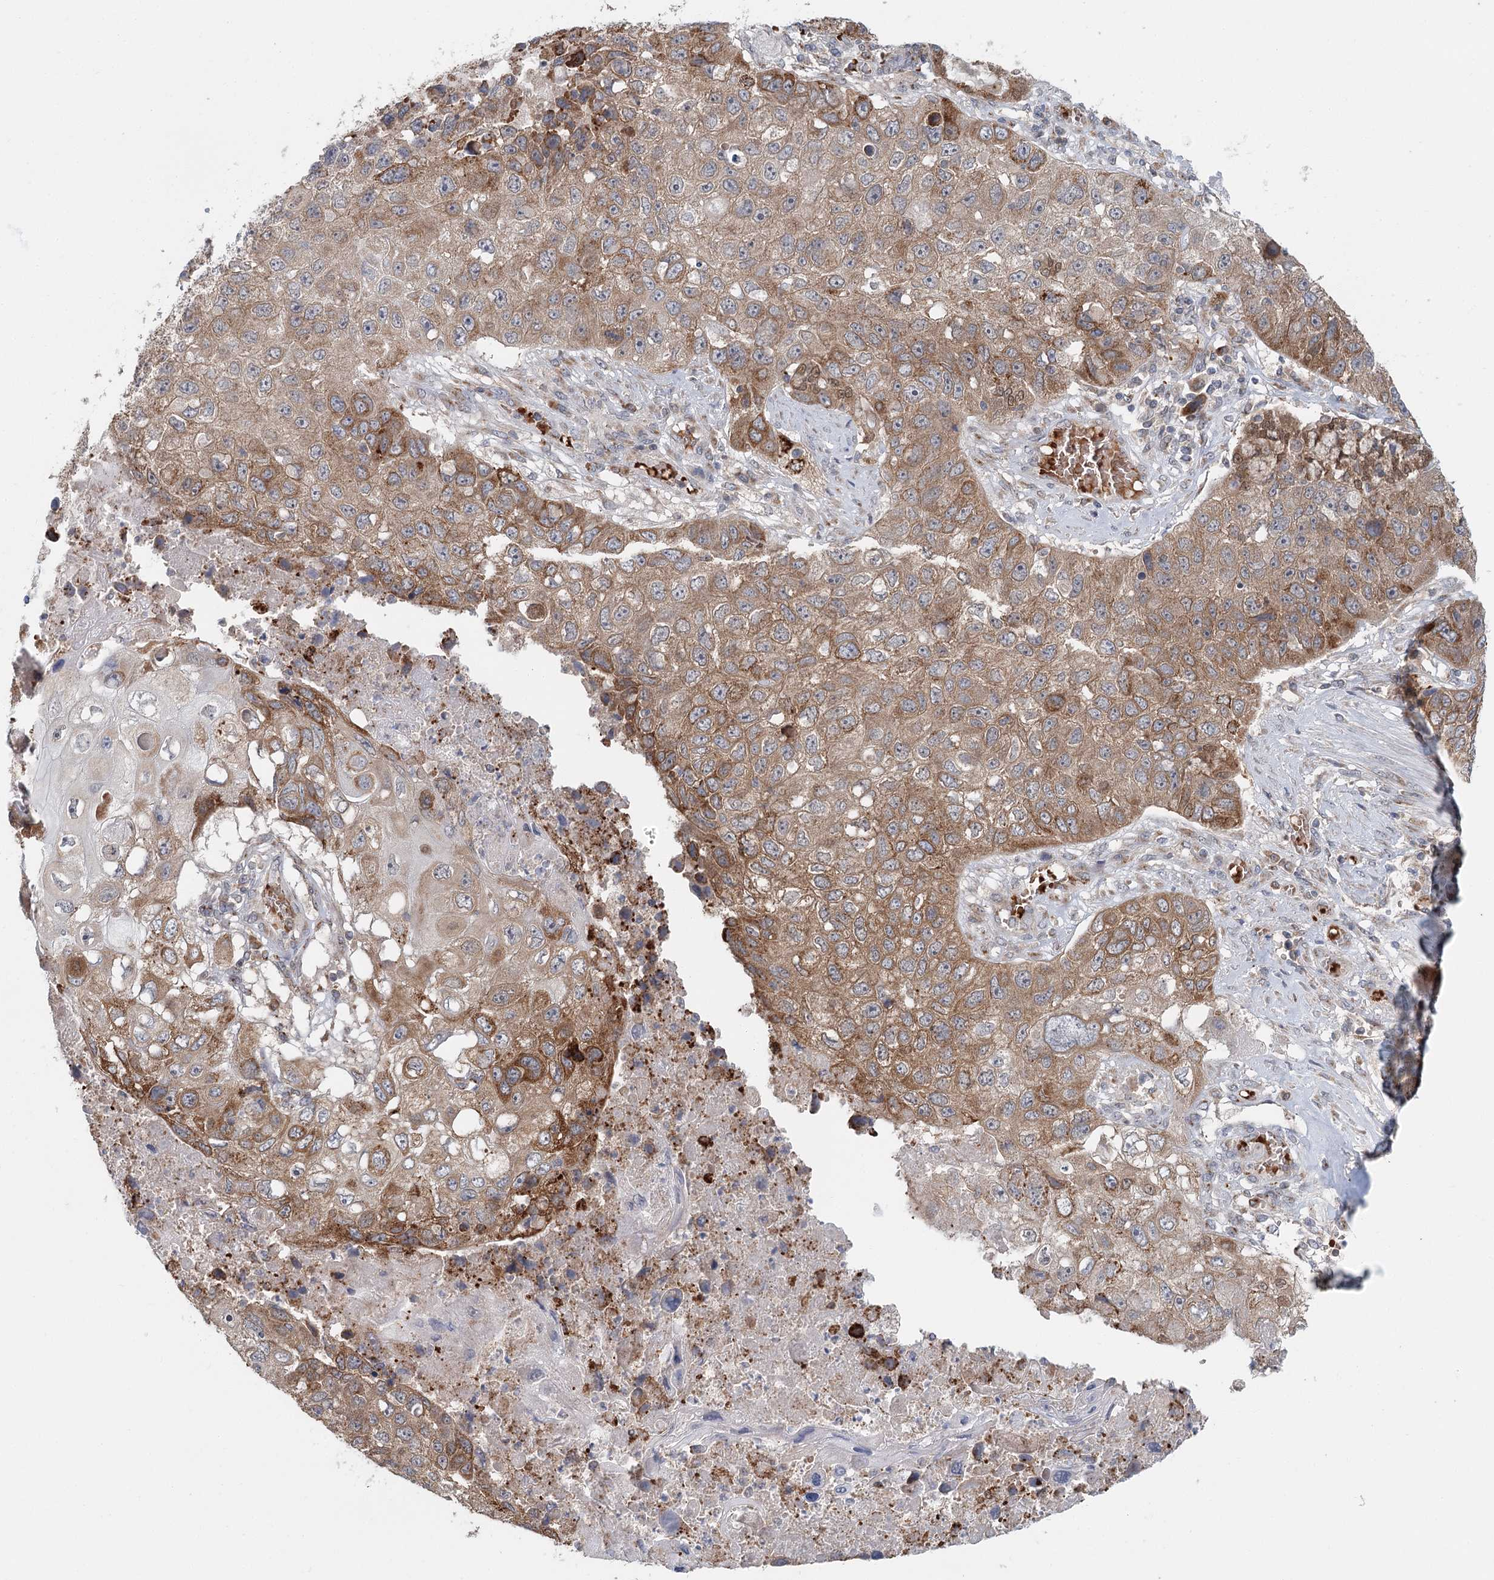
{"staining": {"intensity": "moderate", "quantity": ">75%", "location": "cytoplasmic/membranous"}, "tissue": "lung cancer", "cell_type": "Tumor cells", "image_type": "cancer", "snomed": [{"axis": "morphology", "description": "Squamous cell carcinoma, NOS"}, {"axis": "topography", "description": "Lung"}], "caption": "A photomicrograph showing moderate cytoplasmic/membranous staining in approximately >75% of tumor cells in lung cancer, as visualized by brown immunohistochemical staining.", "gene": "ADK", "patient": {"sex": "male", "age": 61}}